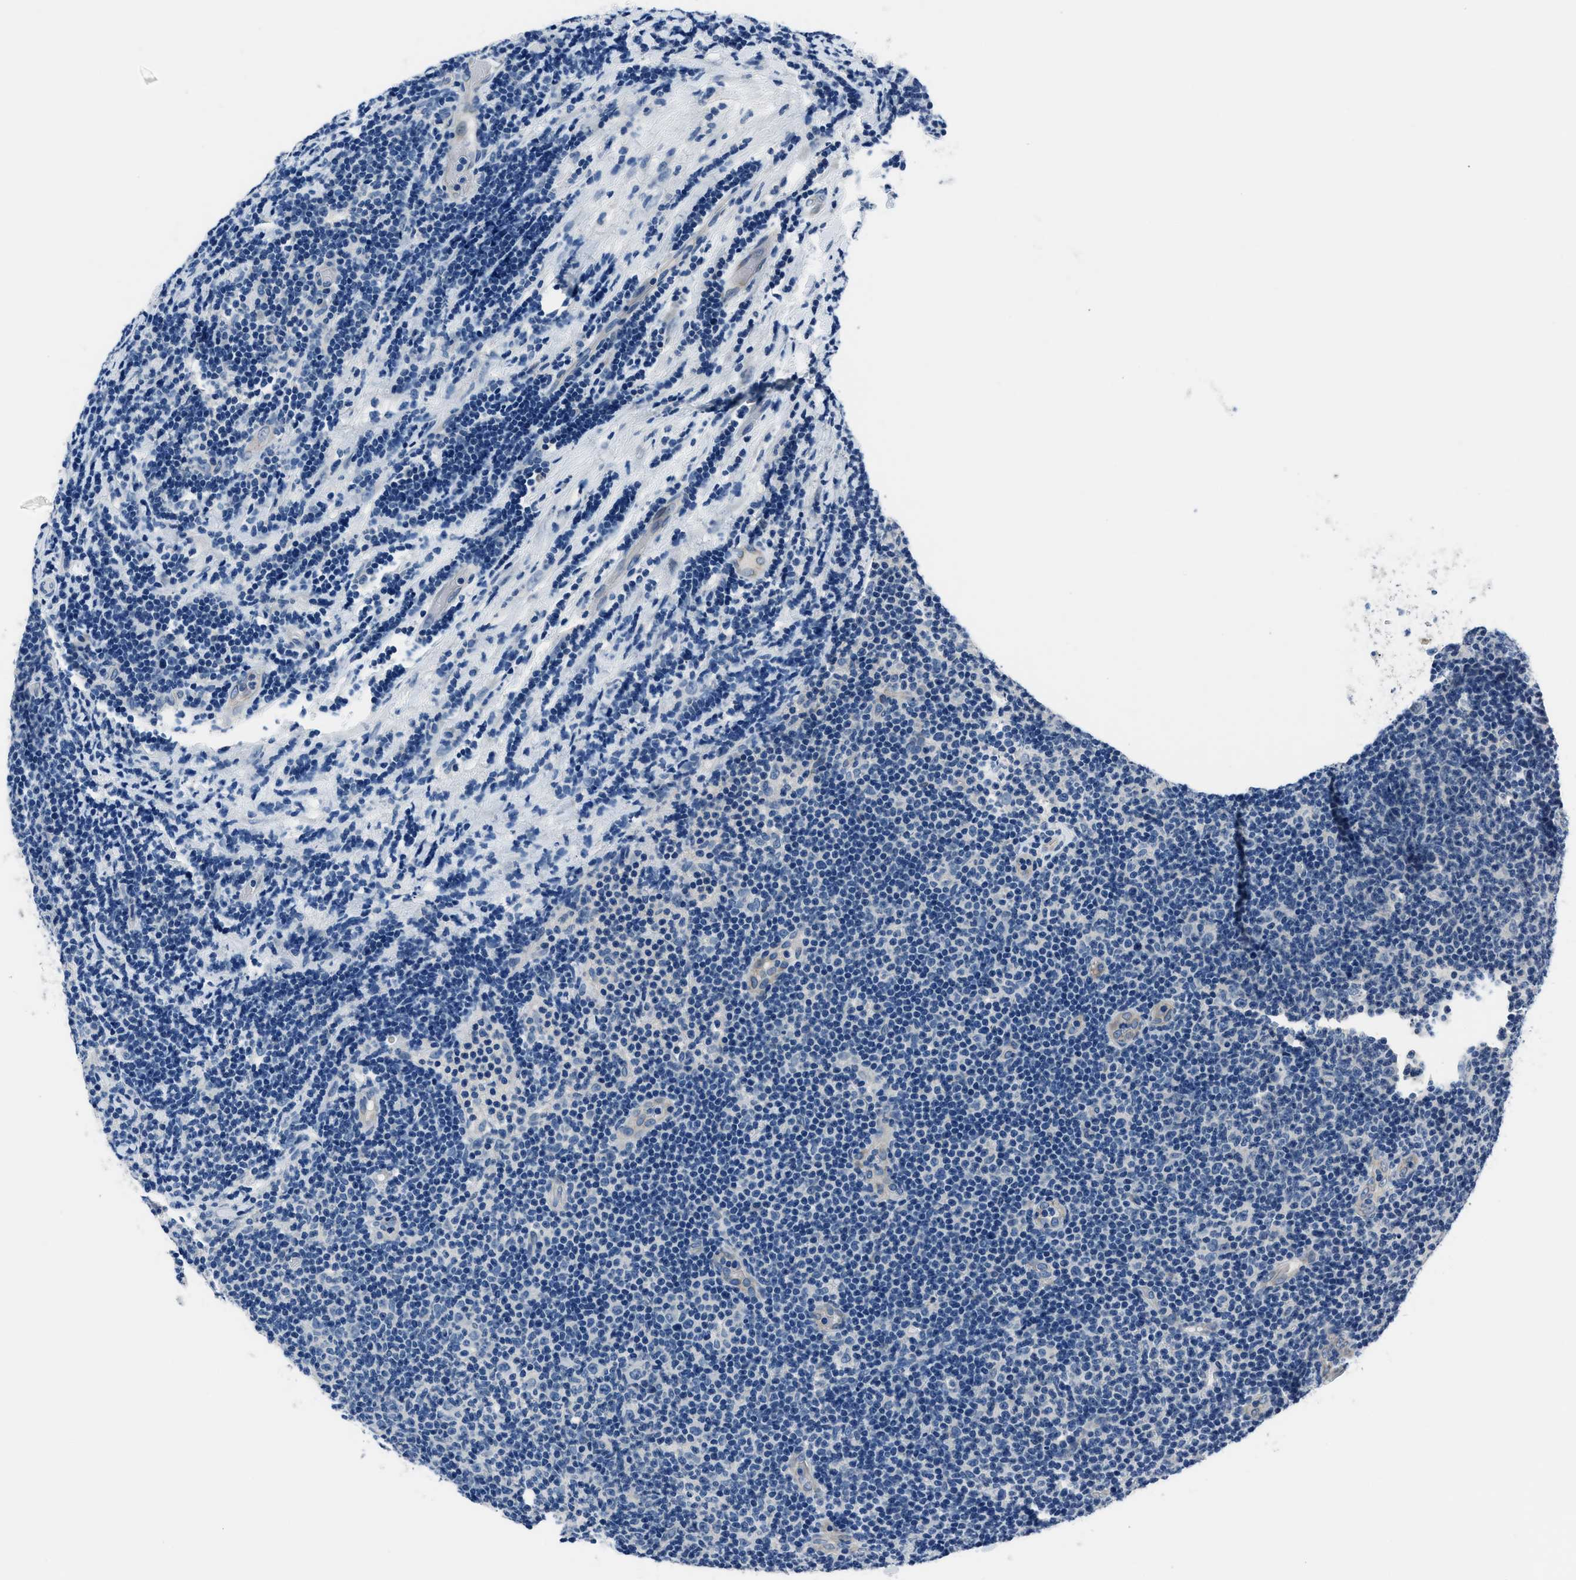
{"staining": {"intensity": "negative", "quantity": "none", "location": "none"}, "tissue": "lymphoma", "cell_type": "Tumor cells", "image_type": "cancer", "snomed": [{"axis": "morphology", "description": "Malignant lymphoma, non-Hodgkin's type, Low grade"}, {"axis": "topography", "description": "Lymph node"}], "caption": "DAB (3,3'-diaminobenzidine) immunohistochemical staining of lymphoma shows no significant expression in tumor cells.", "gene": "GJA3", "patient": {"sex": "male", "age": 83}}